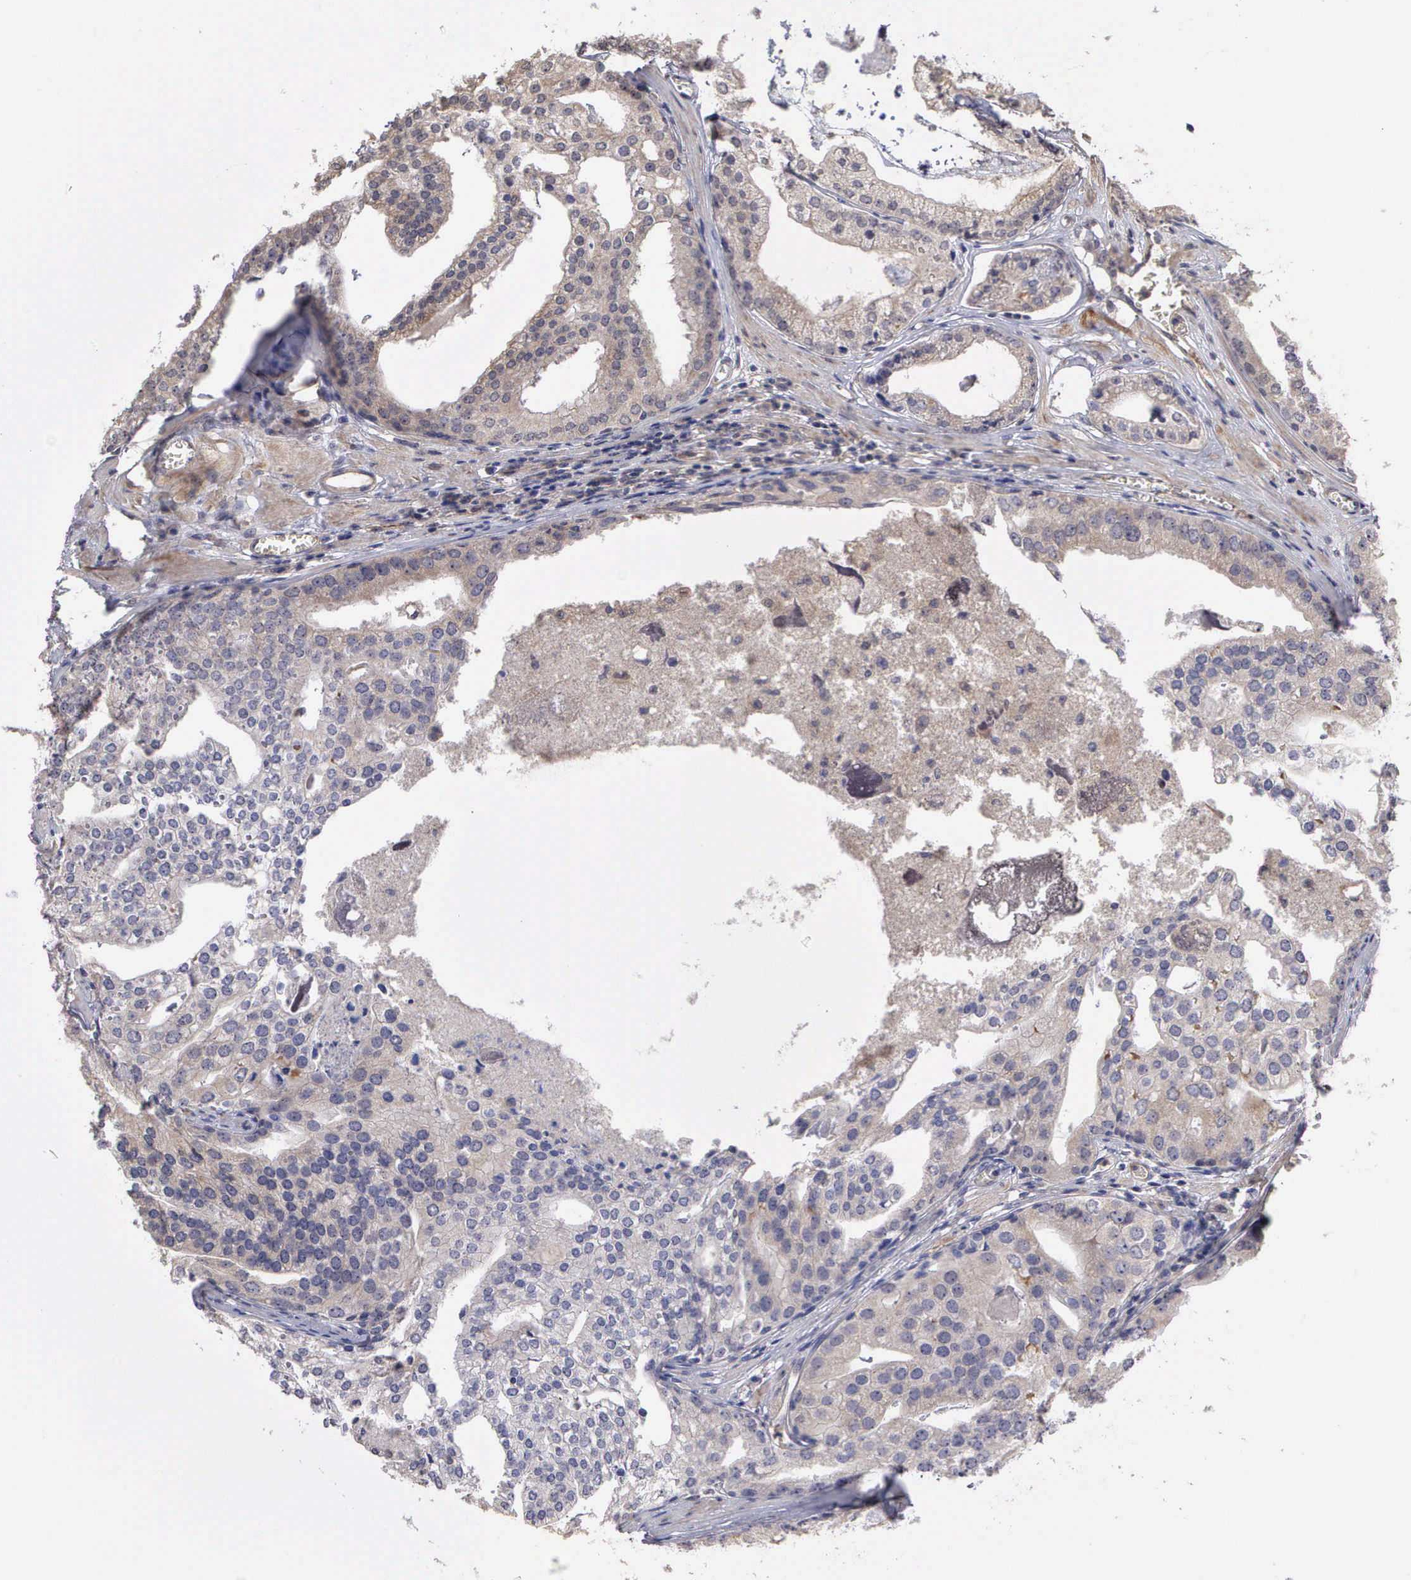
{"staining": {"intensity": "weak", "quantity": ">75%", "location": "cytoplasmic/membranous"}, "tissue": "prostate cancer", "cell_type": "Tumor cells", "image_type": "cancer", "snomed": [{"axis": "morphology", "description": "Adenocarcinoma, High grade"}, {"axis": "topography", "description": "Prostate"}], "caption": "IHC staining of high-grade adenocarcinoma (prostate), which displays low levels of weak cytoplasmic/membranous staining in about >75% of tumor cells indicating weak cytoplasmic/membranous protein expression. The staining was performed using DAB (brown) for protein detection and nuclei were counterstained in hematoxylin (blue).", "gene": "DNAJB7", "patient": {"sex": "male", "age": 56}}